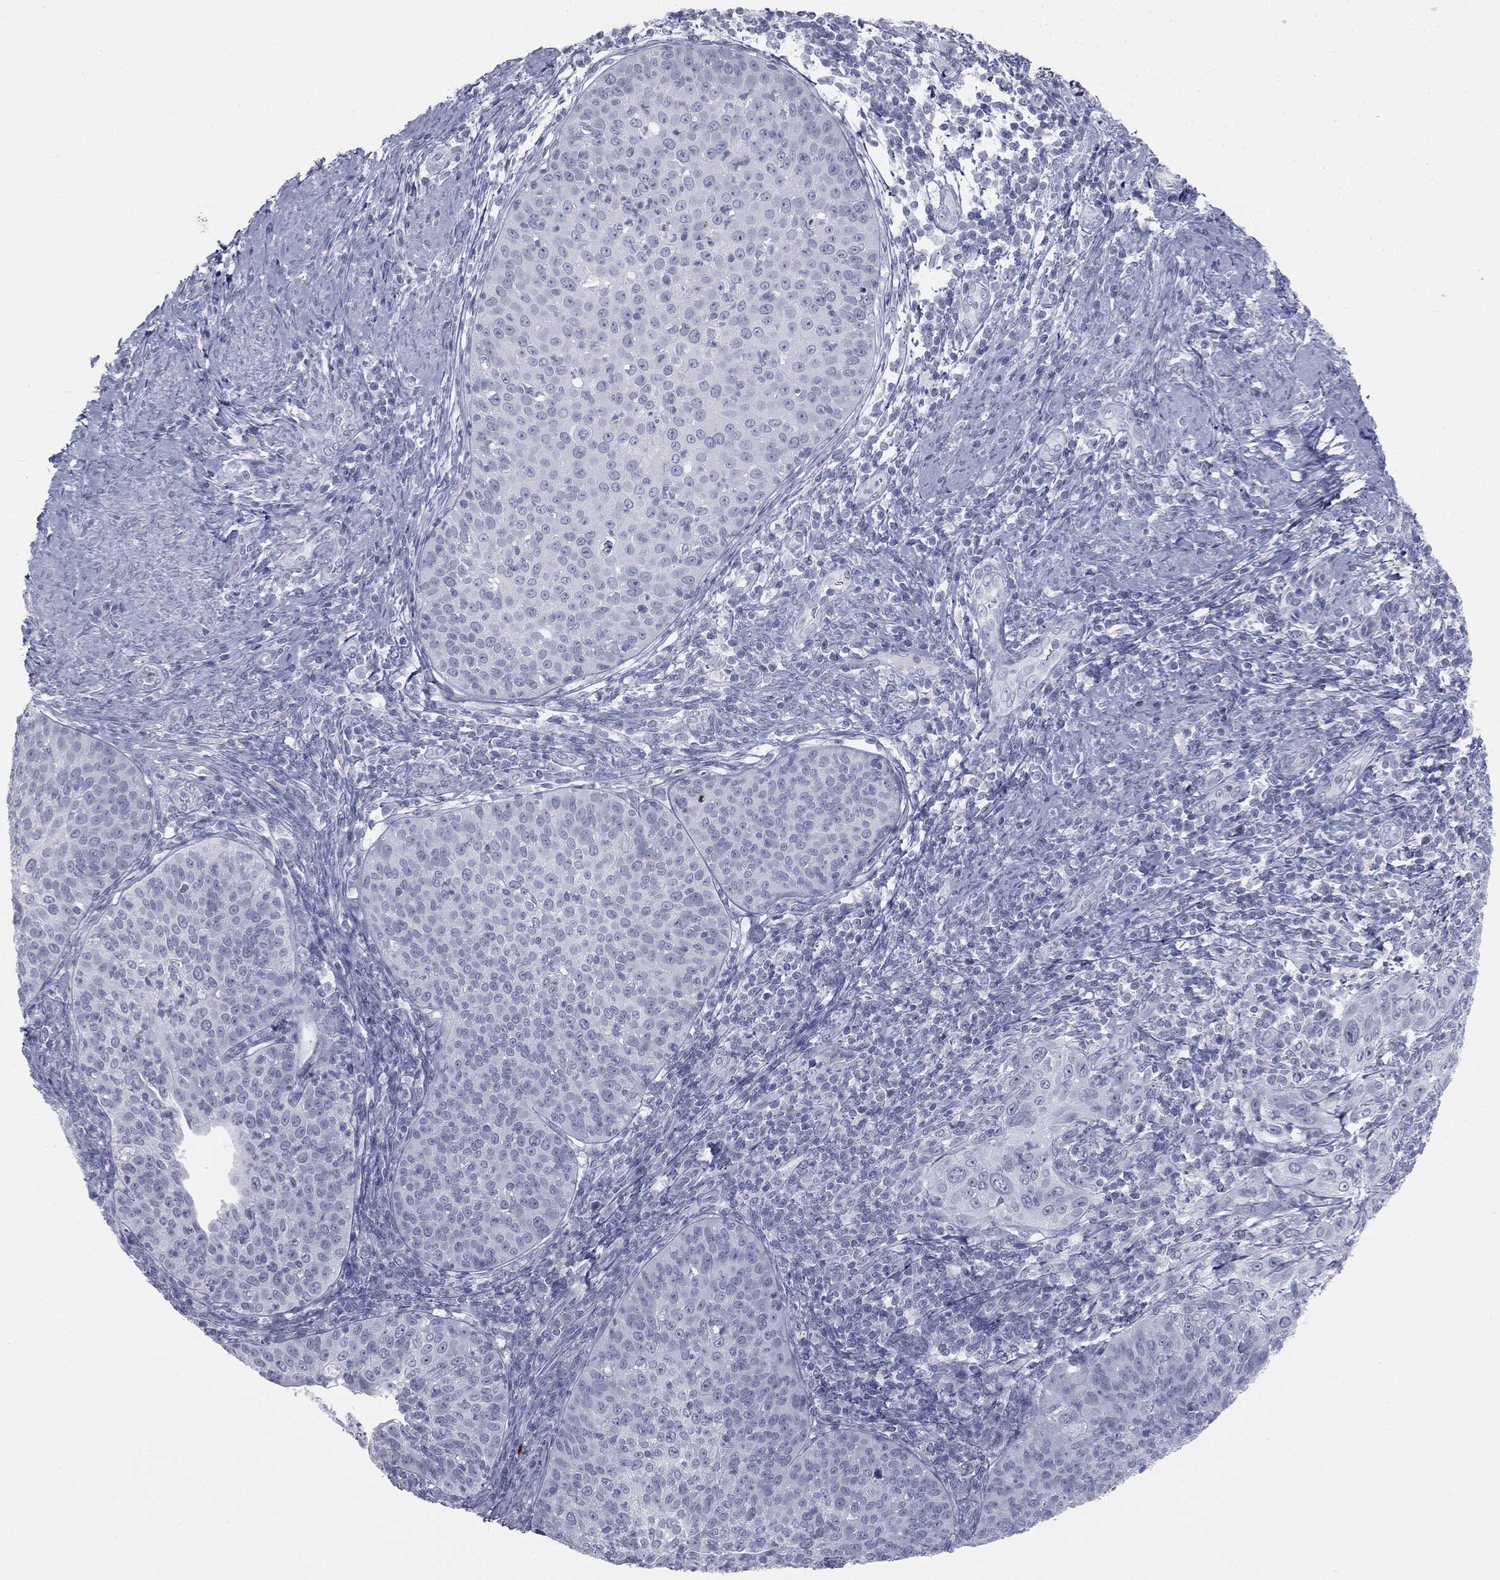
{"staining": {"intensity": "negative", "quantity": "none", "location": "none"}, "tissue": "cervical cancer", "cell_type": "Tumor cells", "image_type": "cancer", "snomed": [{"axis": "morphology", "description": "Squamous cell carcinoma, NOS"}, {"axis": "topography", "description": "Cervix"}], "caption": "High power microscopy image of an immunohistochemistry image of squamous cell carcinoma (cervical), revealing no significant positivity in tumor cells.", "gene": "TPO", "patient": {"sex": "female", "age": 30}}